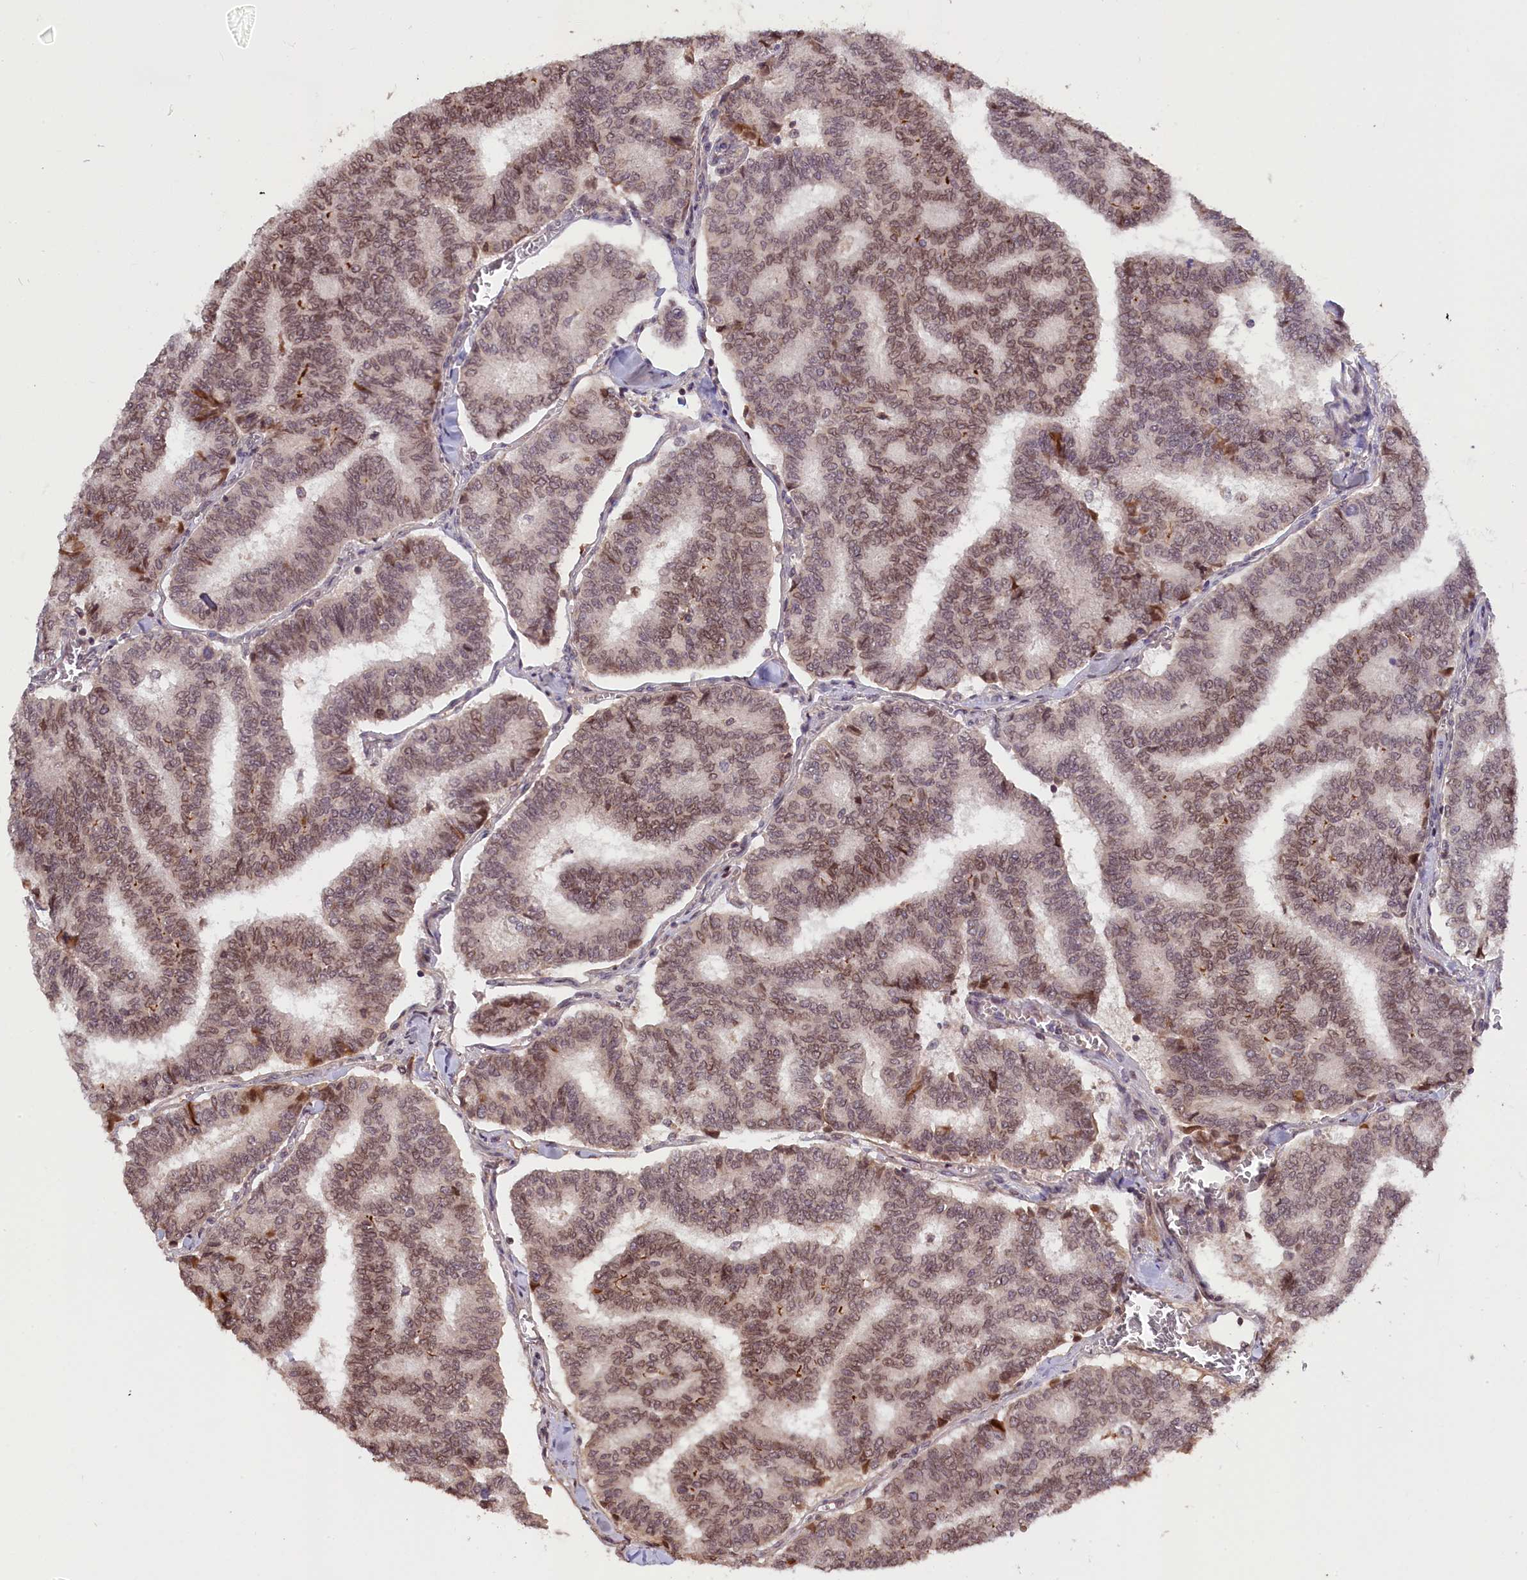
{"staining": {"intensity": "moderate", "quantity": ">75%", "location": "nuclear"}, "tissue": "thyroid cancer", "cell_type": "Tumor cells", "image_type": "cancer", "snomed": [{"axis": "morphology", "description": "Papillary adenocarcinoma, NOS"}, {"axis": "topography", "description": "Thyroid gland"}], "caption": "Immunohistochemistry (DAB (3,3'-diaminobenzidine)) staining of thyroid papillary adenocarcinoma shows moderate nuclear protein positivity in about >75% of tumor cells.", "gene": "ZNF480", "patient": {"sex": "female", "age": 35}}